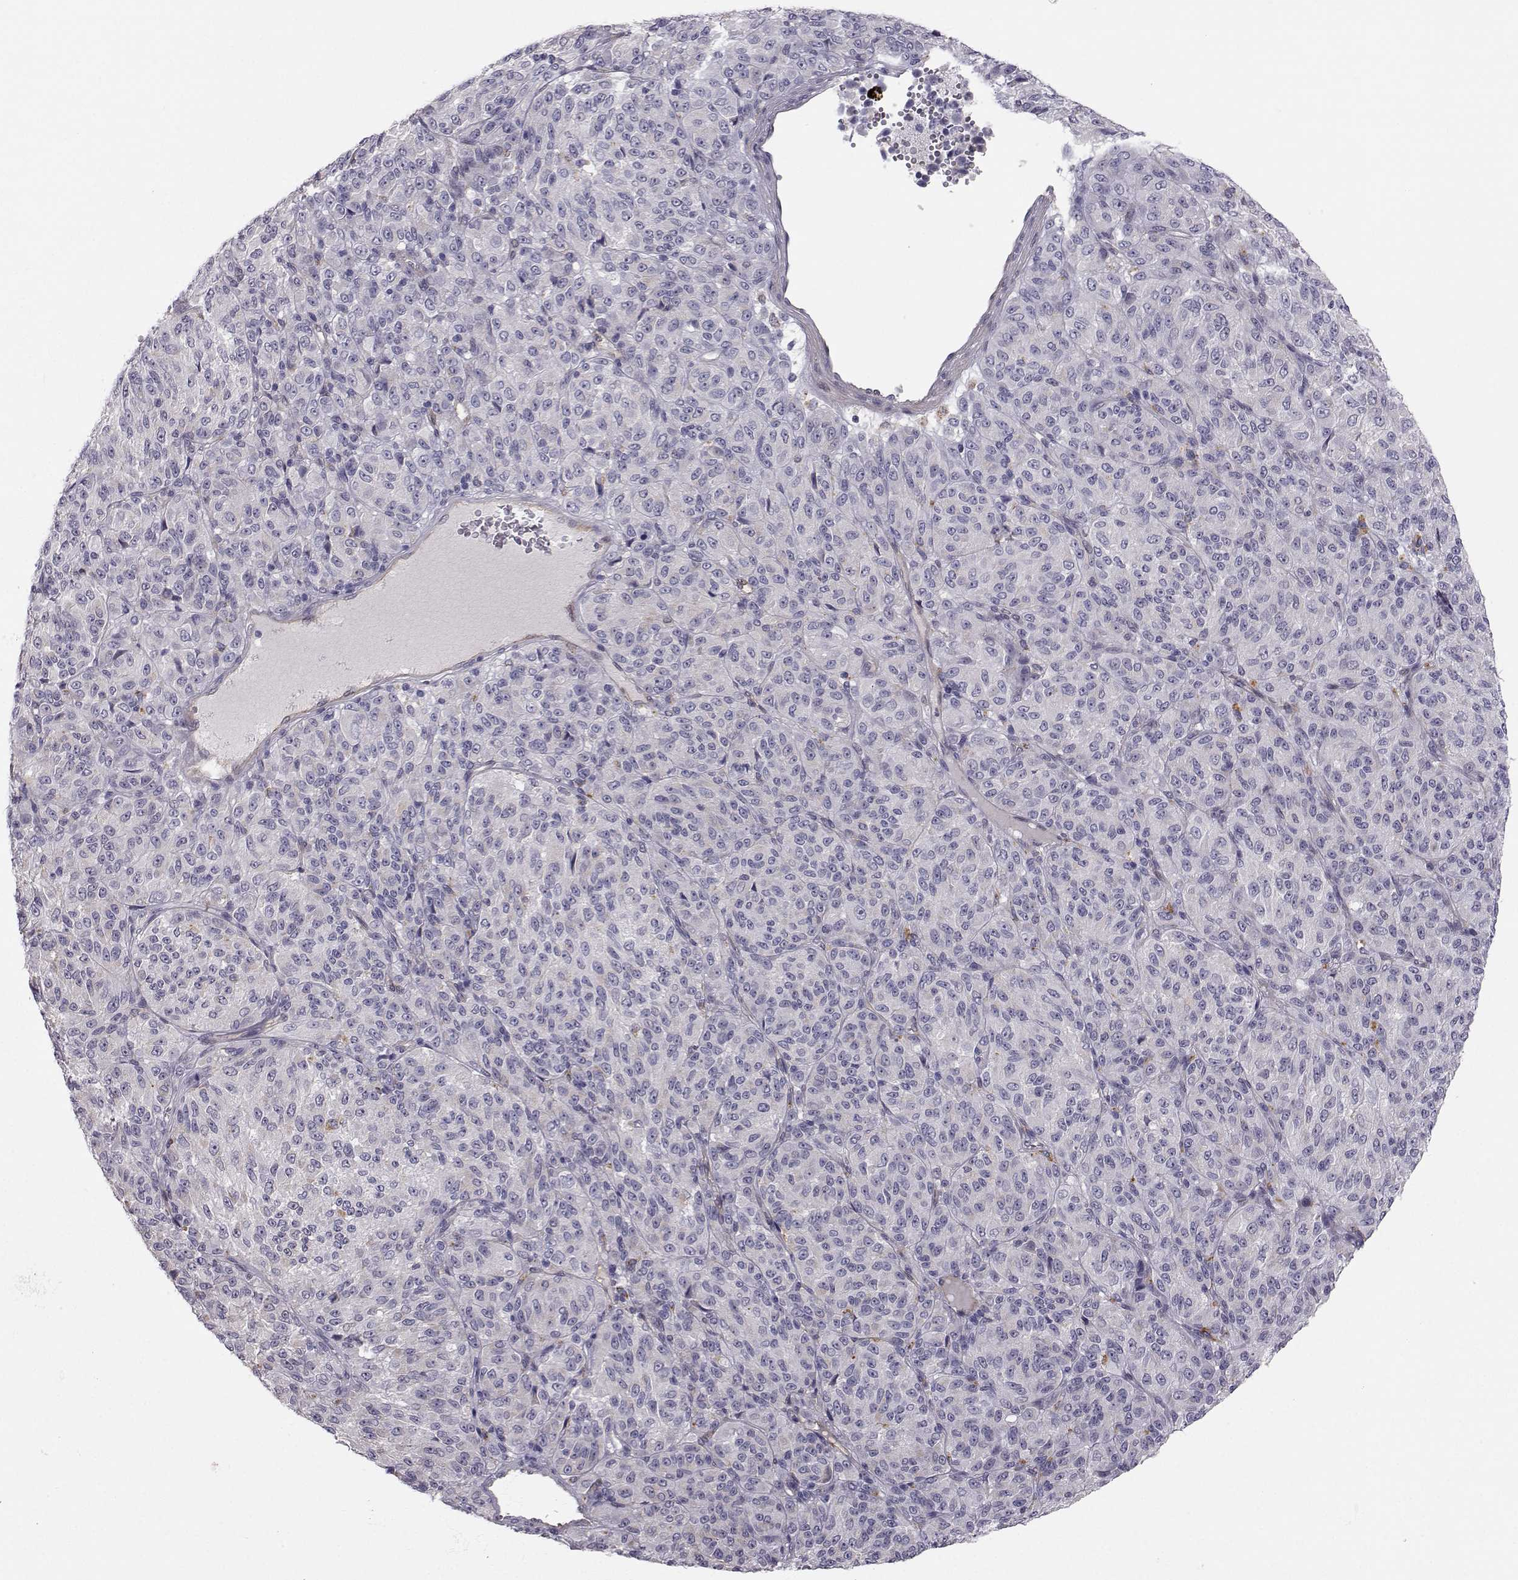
{"staining": {"intensity": "negative", "quantity": "none", "location": "none"}, "tissue": "melanoma", "cell_type": "Tumor cells", "image_type": "cancer", "snomed": [{"axis": "morphology", "description": "Malignant melanoma, Metastatic site"}, {"axis": "topography", "description": "Brain"}], "caption": "Malignant melanoma (metastatic site) stained for a protein using IHC reveals no staining tumor cells.", "gene": "PGM5", "patient": {"sex": "female", "age": 56}}